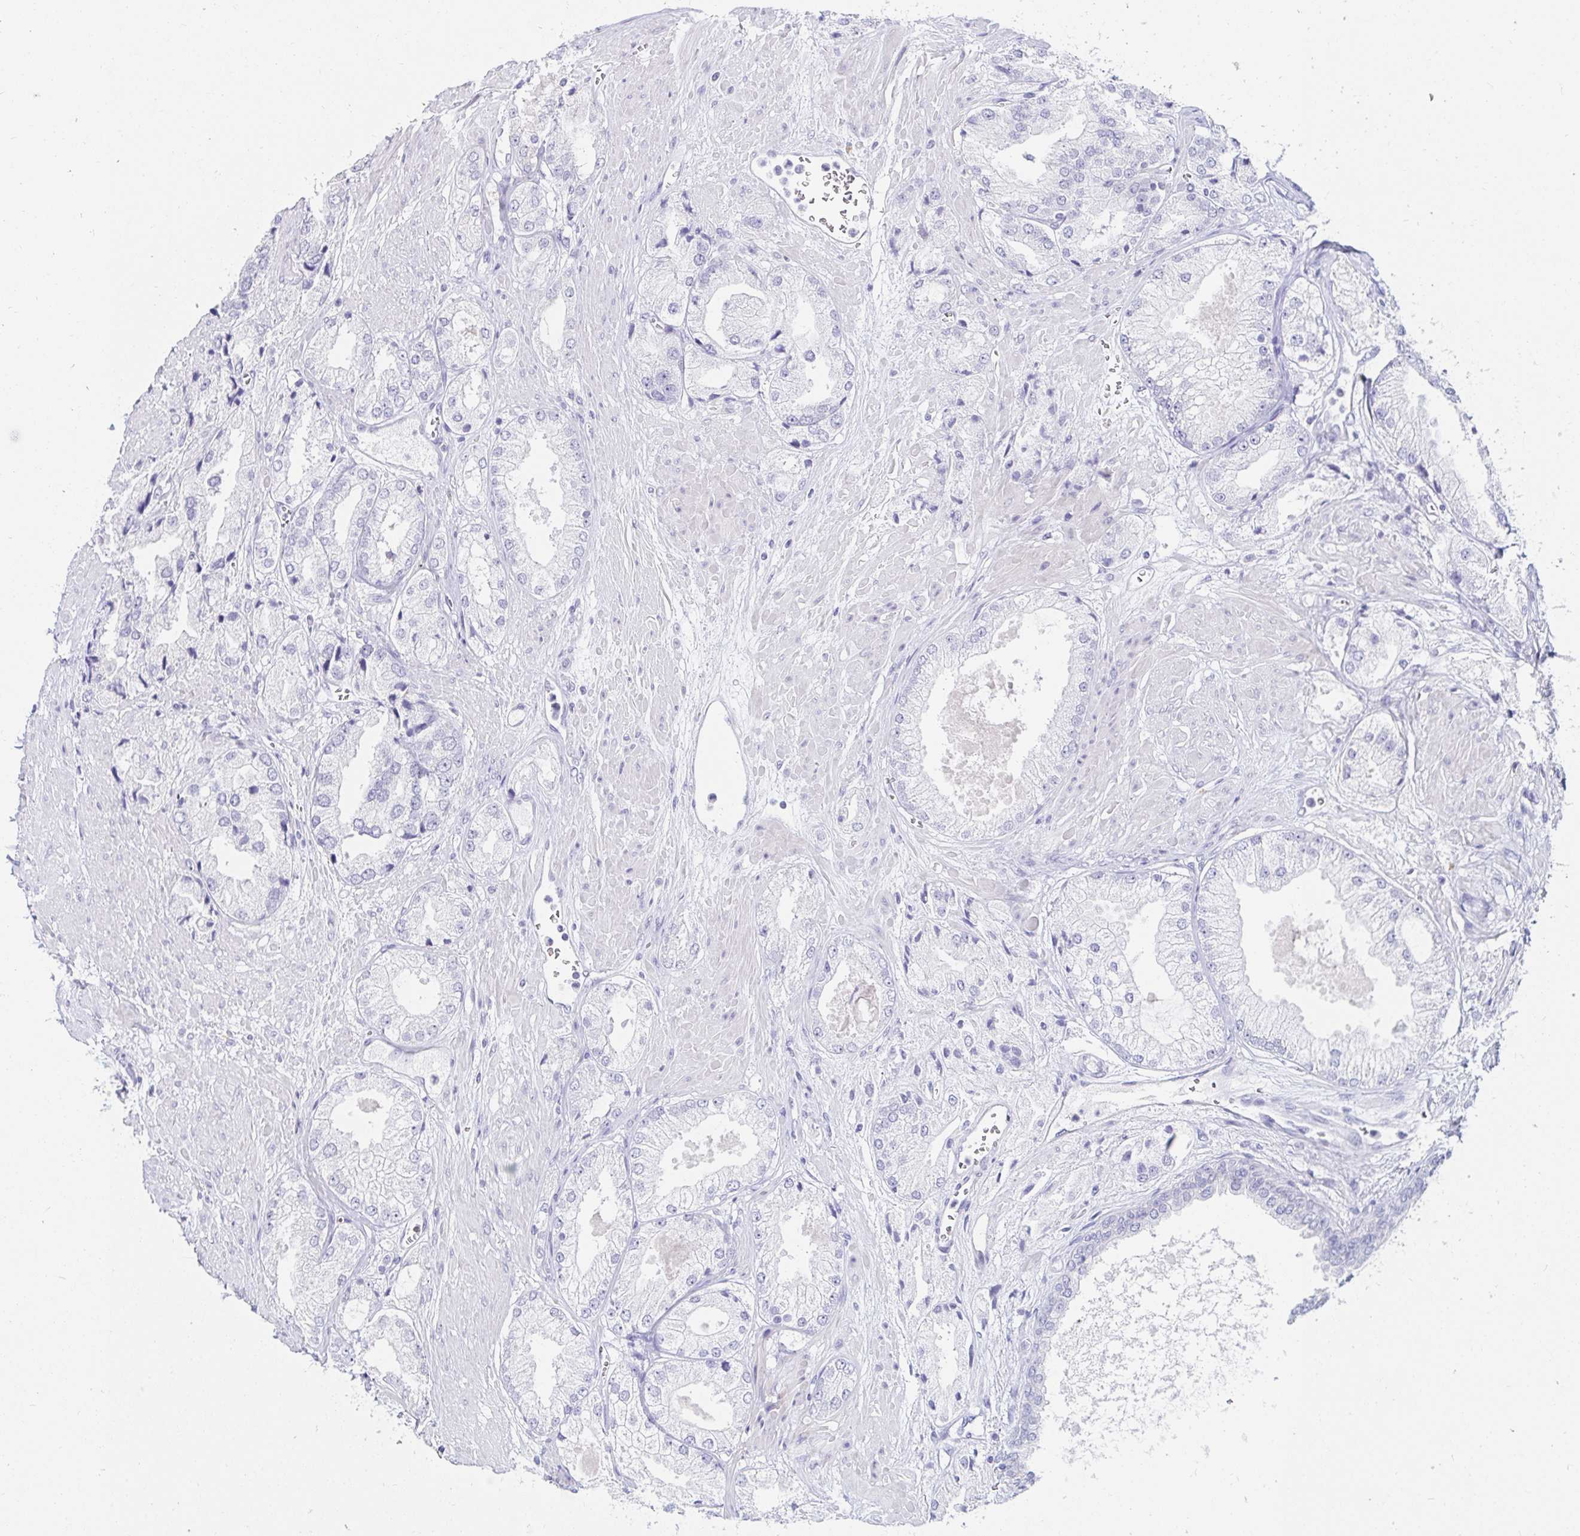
{"staining": {"intensity": "negative", "quantity": "none", "location": "none"}, "tissue": "prostate cancer", "cell_type": "Tumor cells", "image_type": "cancer", "snomed": [{"axis": "morphology", "description": "Adenocarcinoma, High grade"}, {"axis": "topography", "description": "Prostate"}], "caption": "There is no significant positivity in tumor cells of prostate cancer.", "gene": "OR10K1", "patient": {"sex": "male", "age": 68}}